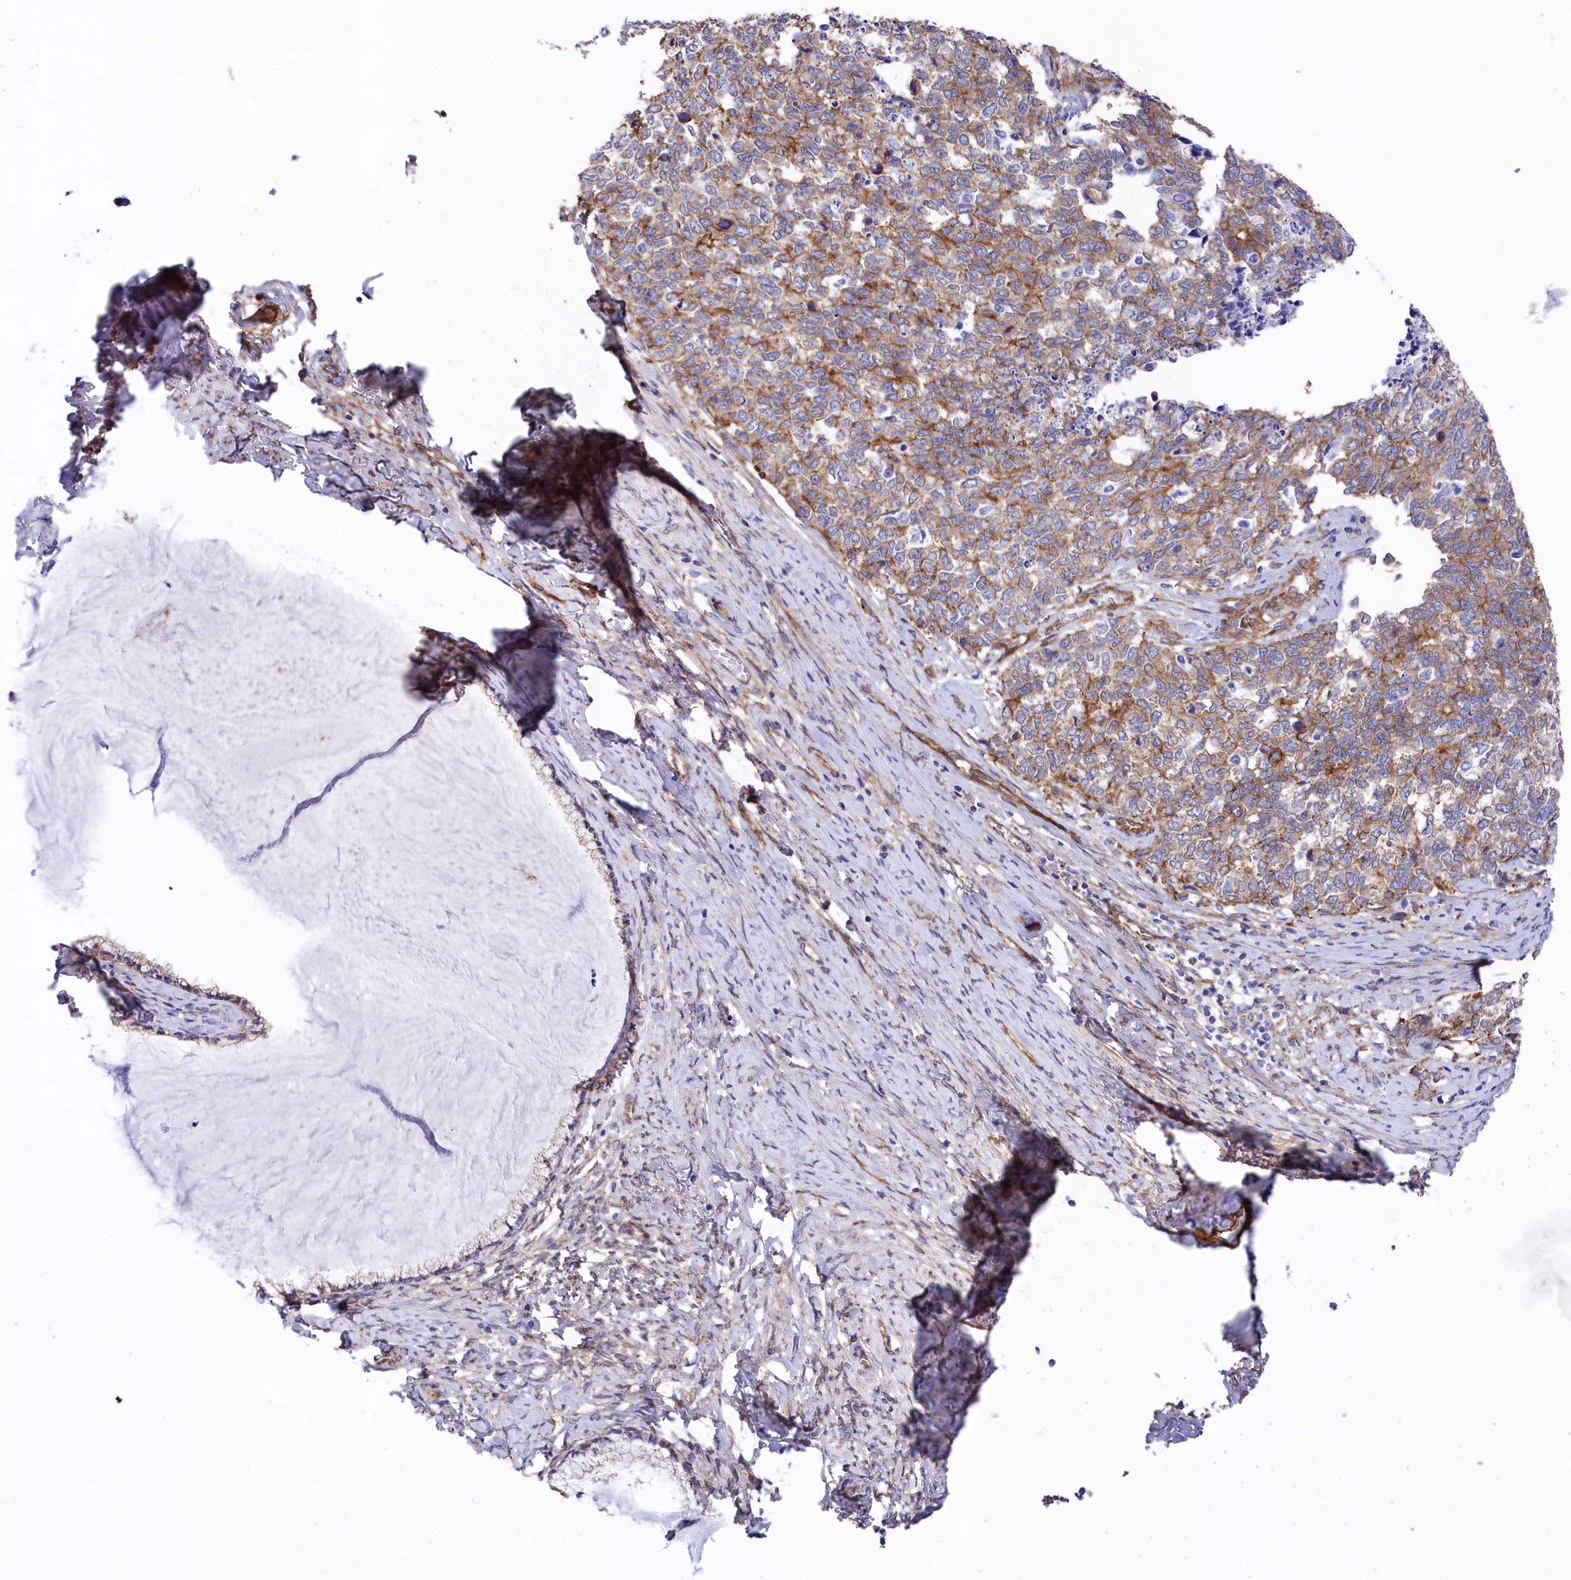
{"staining": {"intensity": "moderate", "quantity": ">75%", "location": "cytoplasmic/membranous"}, "tissue": "cervical cancer", "cell_type": "Tumor cells", "image_type": "cancer", "snomed": [{"axis": "morphology", "description": "Squamous cell carcinoma, NOS"}, {"axis": "topography", "description": "Cervix"}], "caption": "About >75% of tumor cells in human squamous cell carcinoma (cervical) display moderate cytoplasmic/membranous protein expression as visualized by brown immunohistochemical staining.", "gene": "TNKS1BP1", "patient": {"sex": "female", "age": 63}}